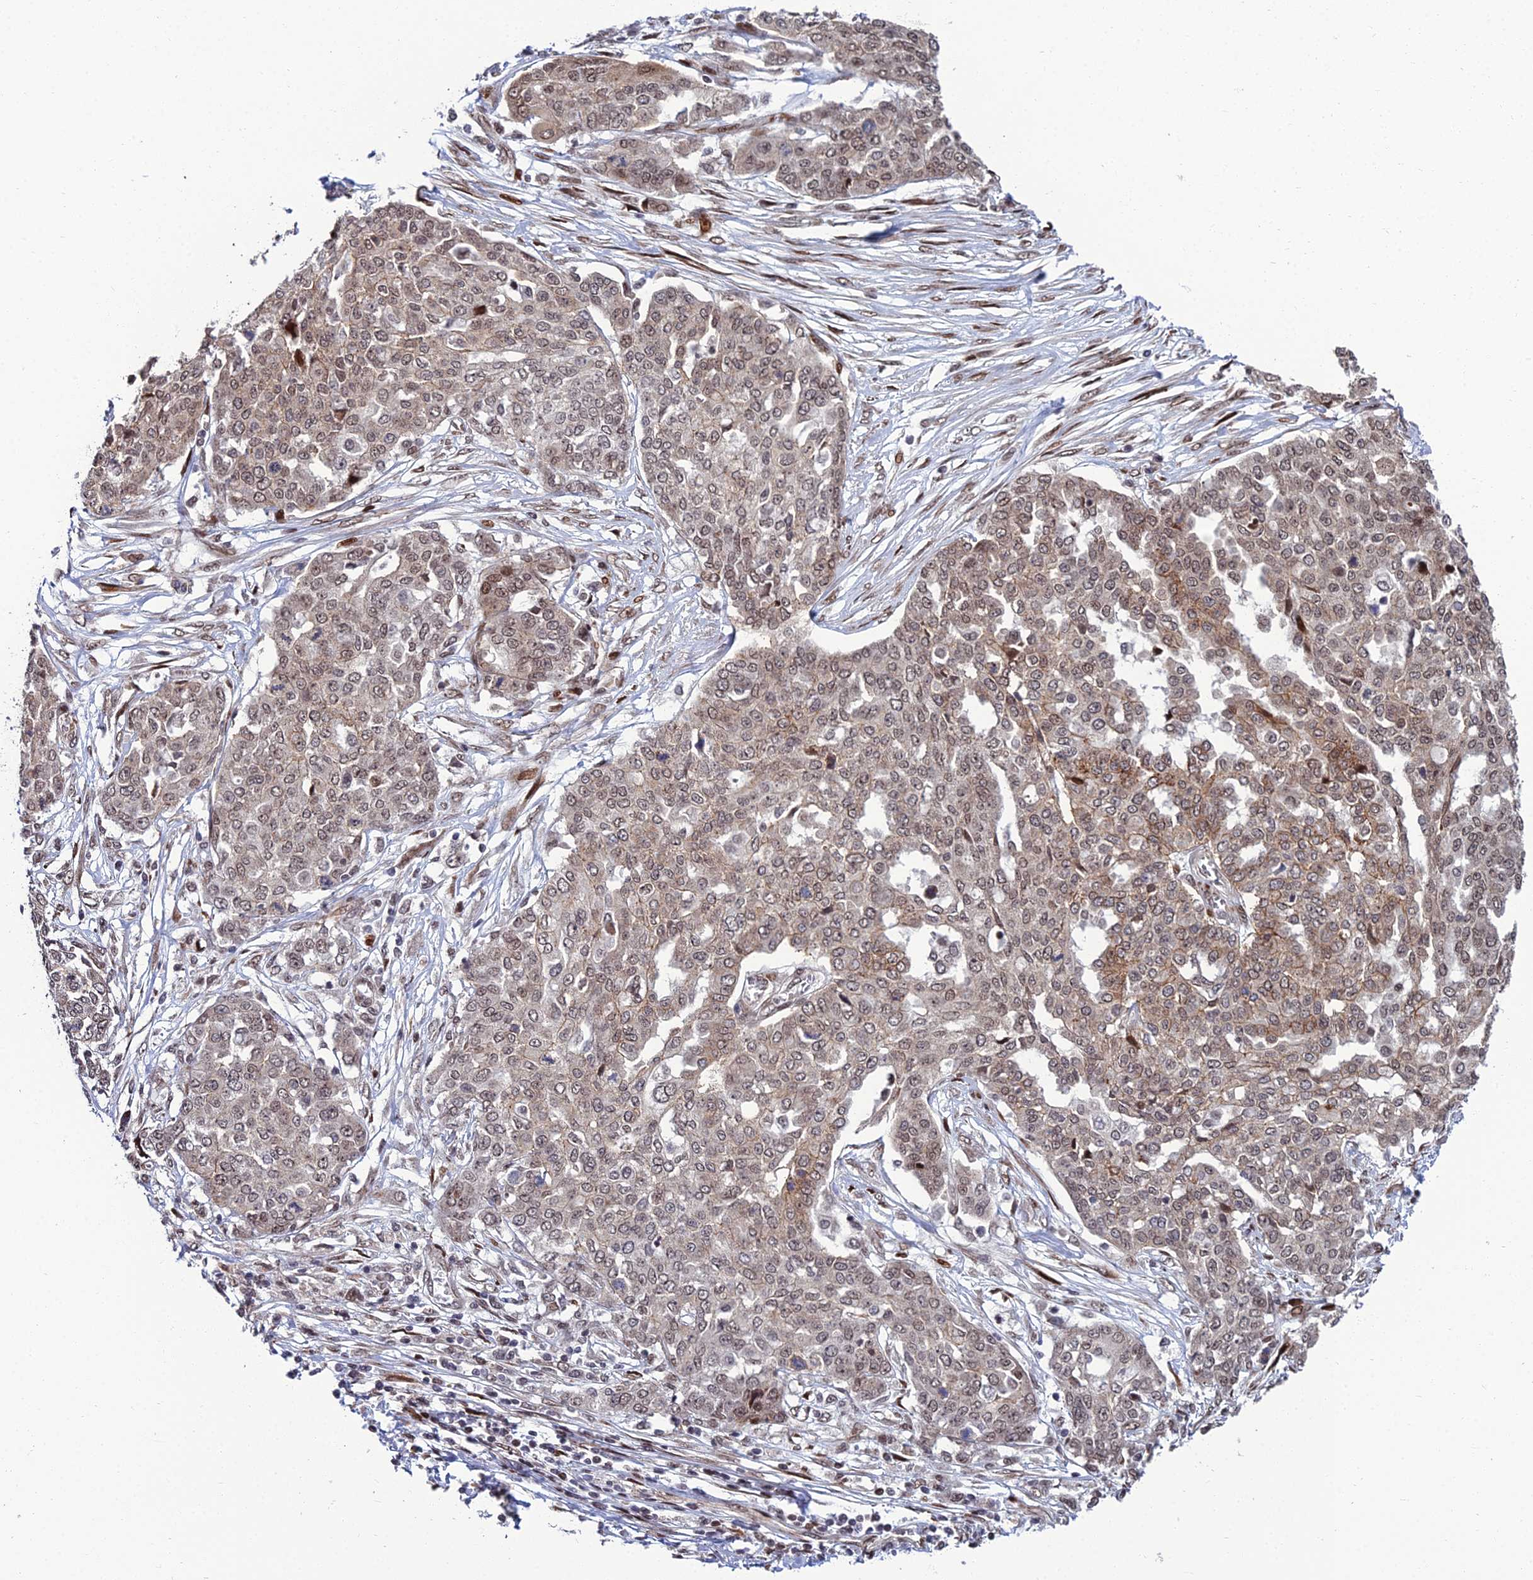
{"staining": {"intensity": "weak", "quantity": ">75%", "location": "cytoplasmic/membranous,nuclear"}, "tissue": "ovarian cancer", "cell_type": "Tumor cells", "image_type": "cancer", "snomed": [{"axis": "morphology", "description": "Cystadenocarcinoma, serous, NOS"}, {"axis": "topography", "description": "Soft tissue"}, {"axis": "topography", "description": "Ovary"}], "caption": "About >75% of tumor cells in ovarian cancer (serous cystadenocarcinoma) show weak cytoplasmic/membranous and nuclear protein staining as visualized by brown immunohistochemical staining.", "gene": "ZNF668", "patient": {"sex": "female", "age": 57}}